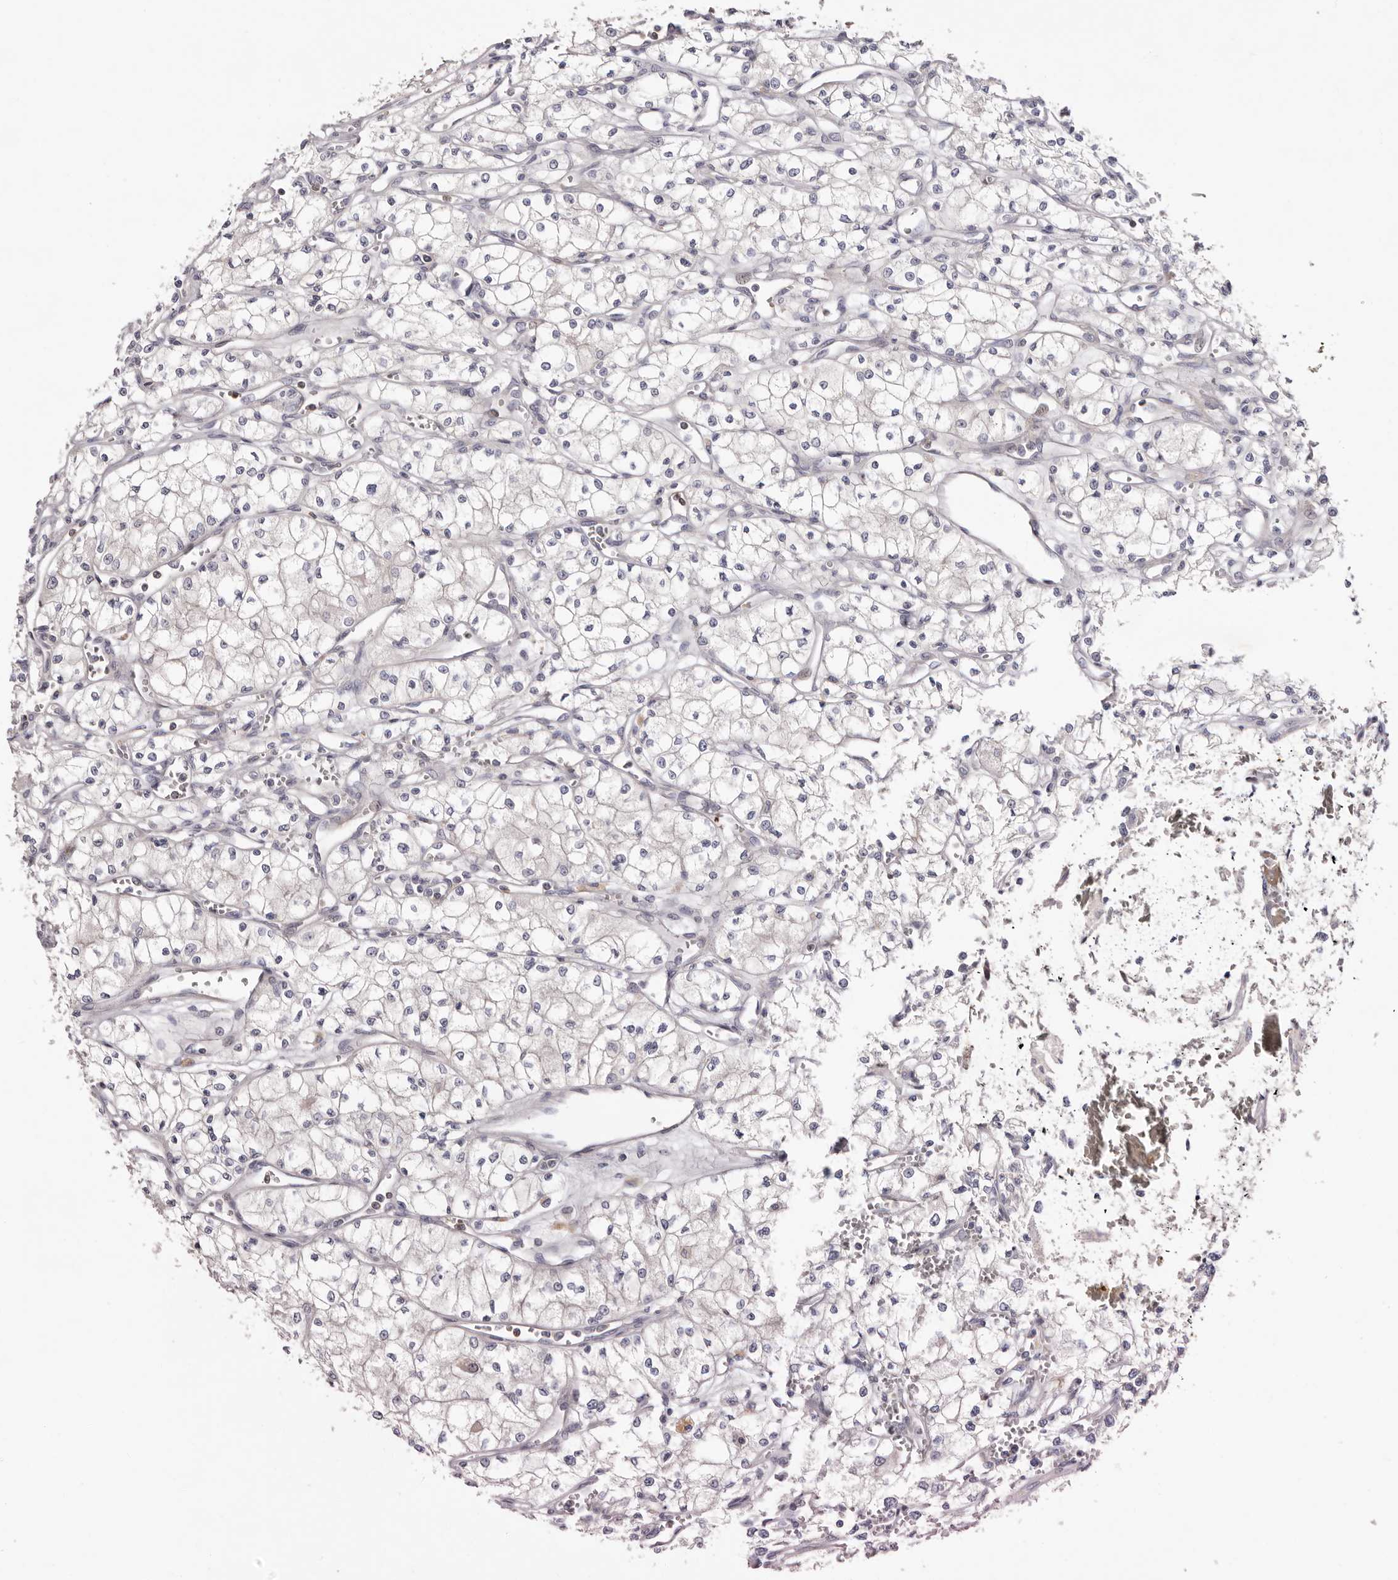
{"staining": {"intensity": "negative", "quantity": "none", "location": "none"}, "tissue": "renal cancer", "cell_type": "Tumor cells", "image_type": "cancer", "snomed": [{"axis": "morphology", "description": "Adenocarcinoma, NOS"}, {"axis": "topography", "description": "Kidney"}], "caption": "Immunohistochemistry photomicrograph of renal adenocarcinoma stained for a protein (brown), which reveals no expression in tumor cells. The staining is performed using DAB (3,3'-diaminobenzidine) brown chromogen with nuclei counter-stained in using hematoxylin.", "gene": "S1PR5", "patient": {"sex": "male", "age": 59}}